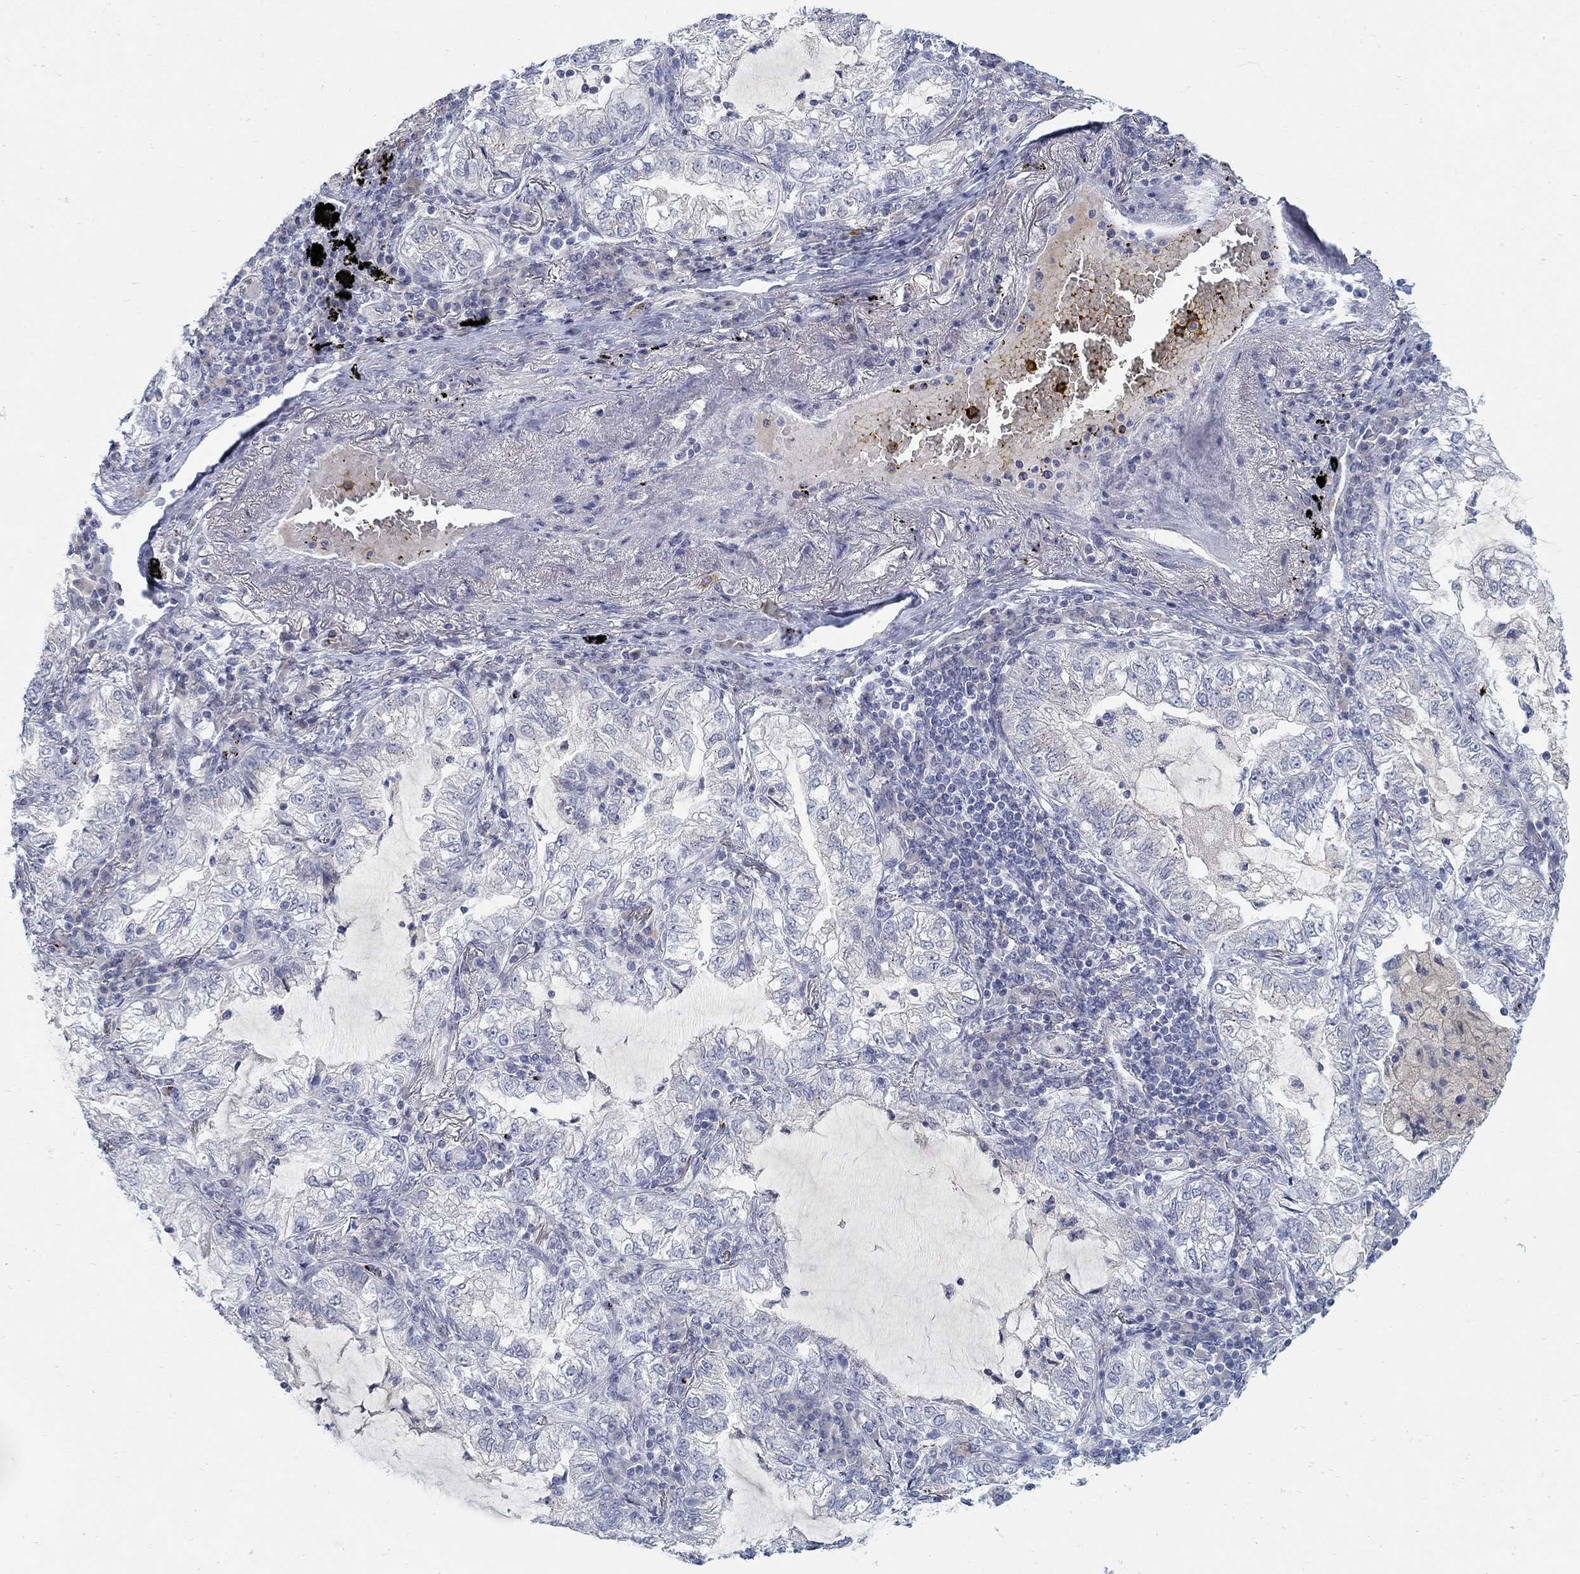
{"staining": {"intensity": "negative", "quantity": "none", "location": "none"}, "tissue": "lung cancer", "cell_type": "Tumor cells", "image_type": "cancer", "snomed": [{"axis": "morphology", "description": "Adenocarcinoma, NOS"}, {"axis": "topography", "description": "Lung"}], "caption": "The micrograph demonstrates no staining of tumor cells in lung cancer (adenocarcinoma).", "gene": "ANO7", "patient": {"sex": "female", "age": 73}}